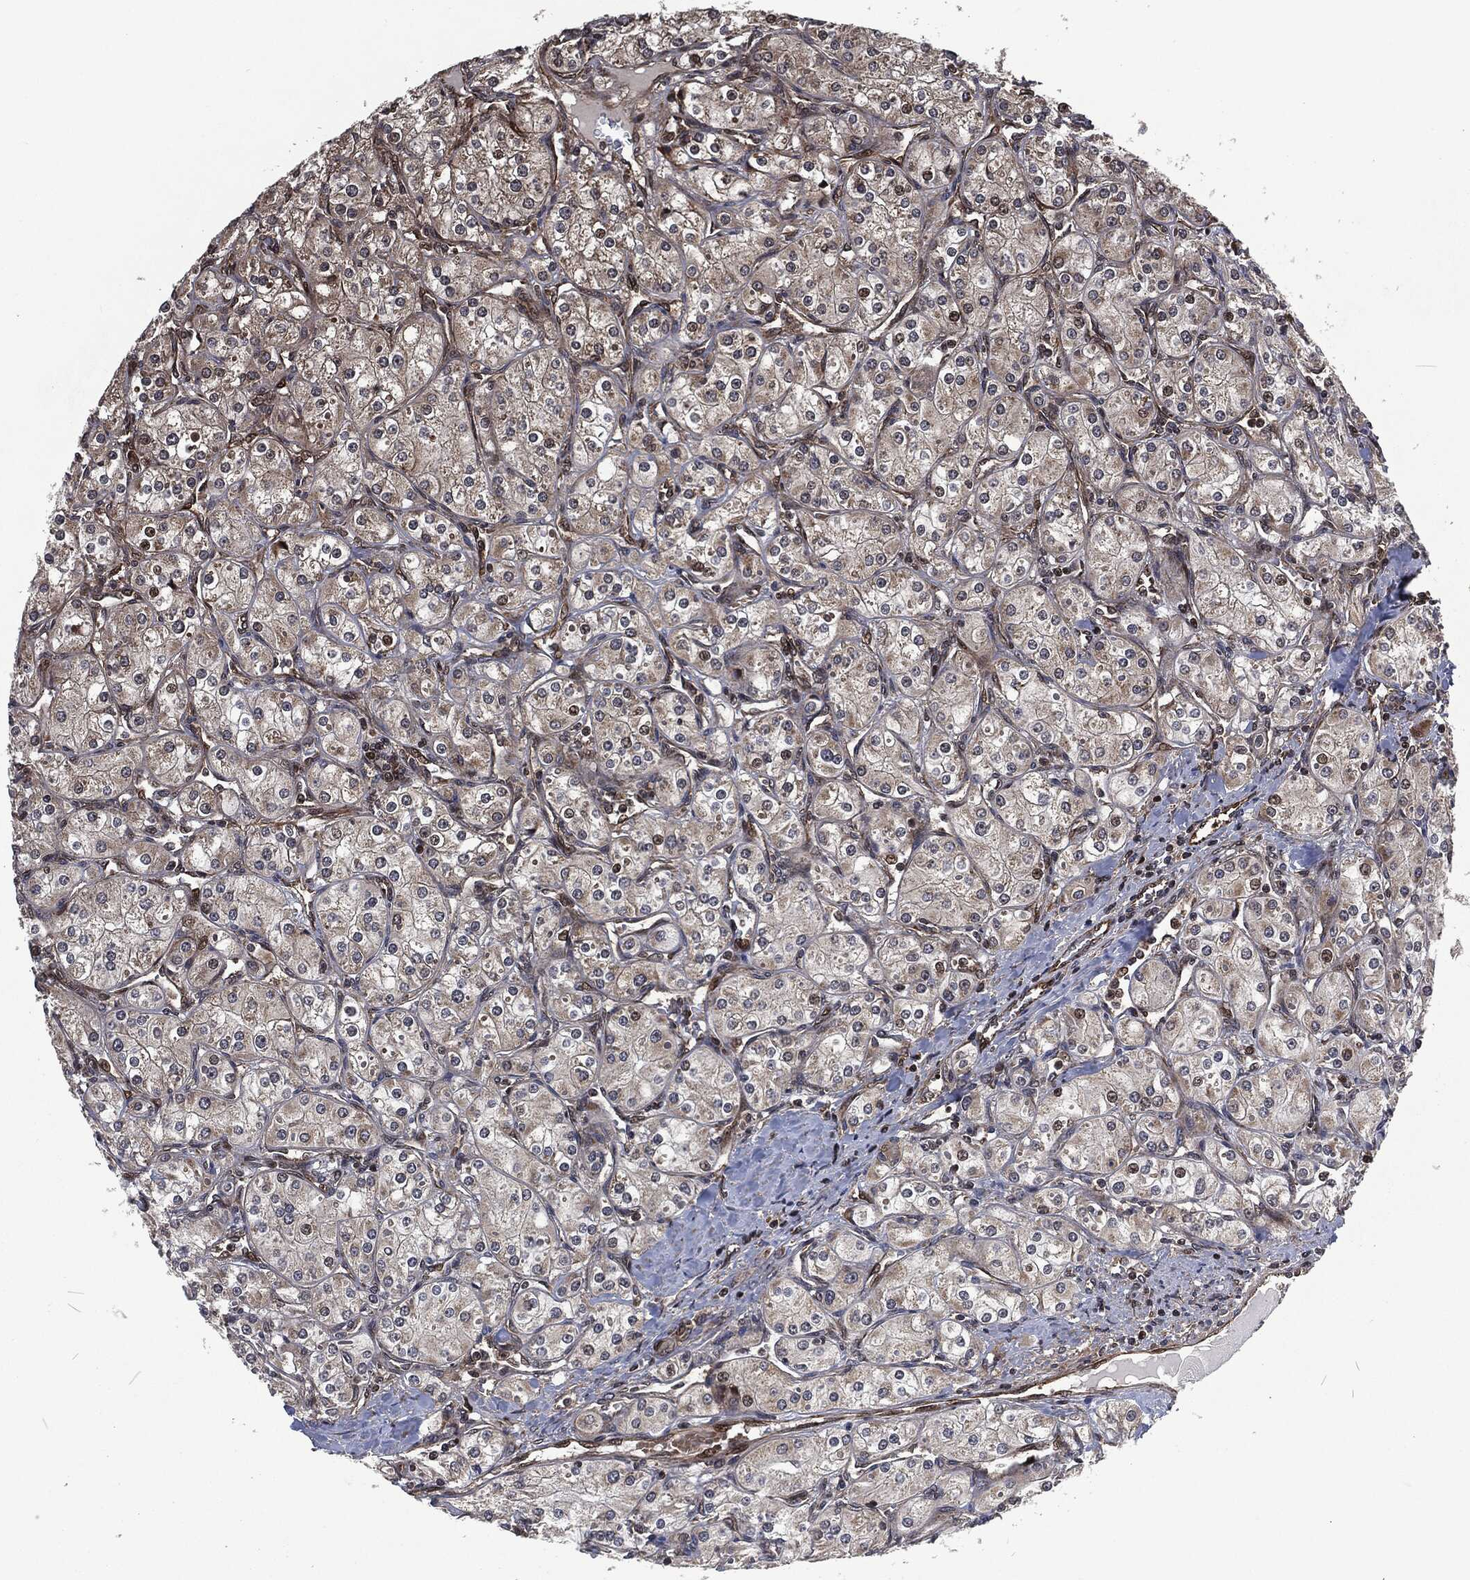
{"staining": {"intensity": "negative", "quantity": "none", "location": "none"}, "tissue": "renal cancer", "cell_type": "Tumor cells", "image_type": "cancer", "snomed": [{"axis": "morphology", "description": "Adenocarcinoma, NOS"}, {"axis": "topography", "description": "Kidney"}], "caption": "Renal cancer stained for a protein using immunohistochemistry (IHC) reveals no expression tumor cells.", "gene": "CMPK2", "patient": {"sex": "male", "age": 77}}